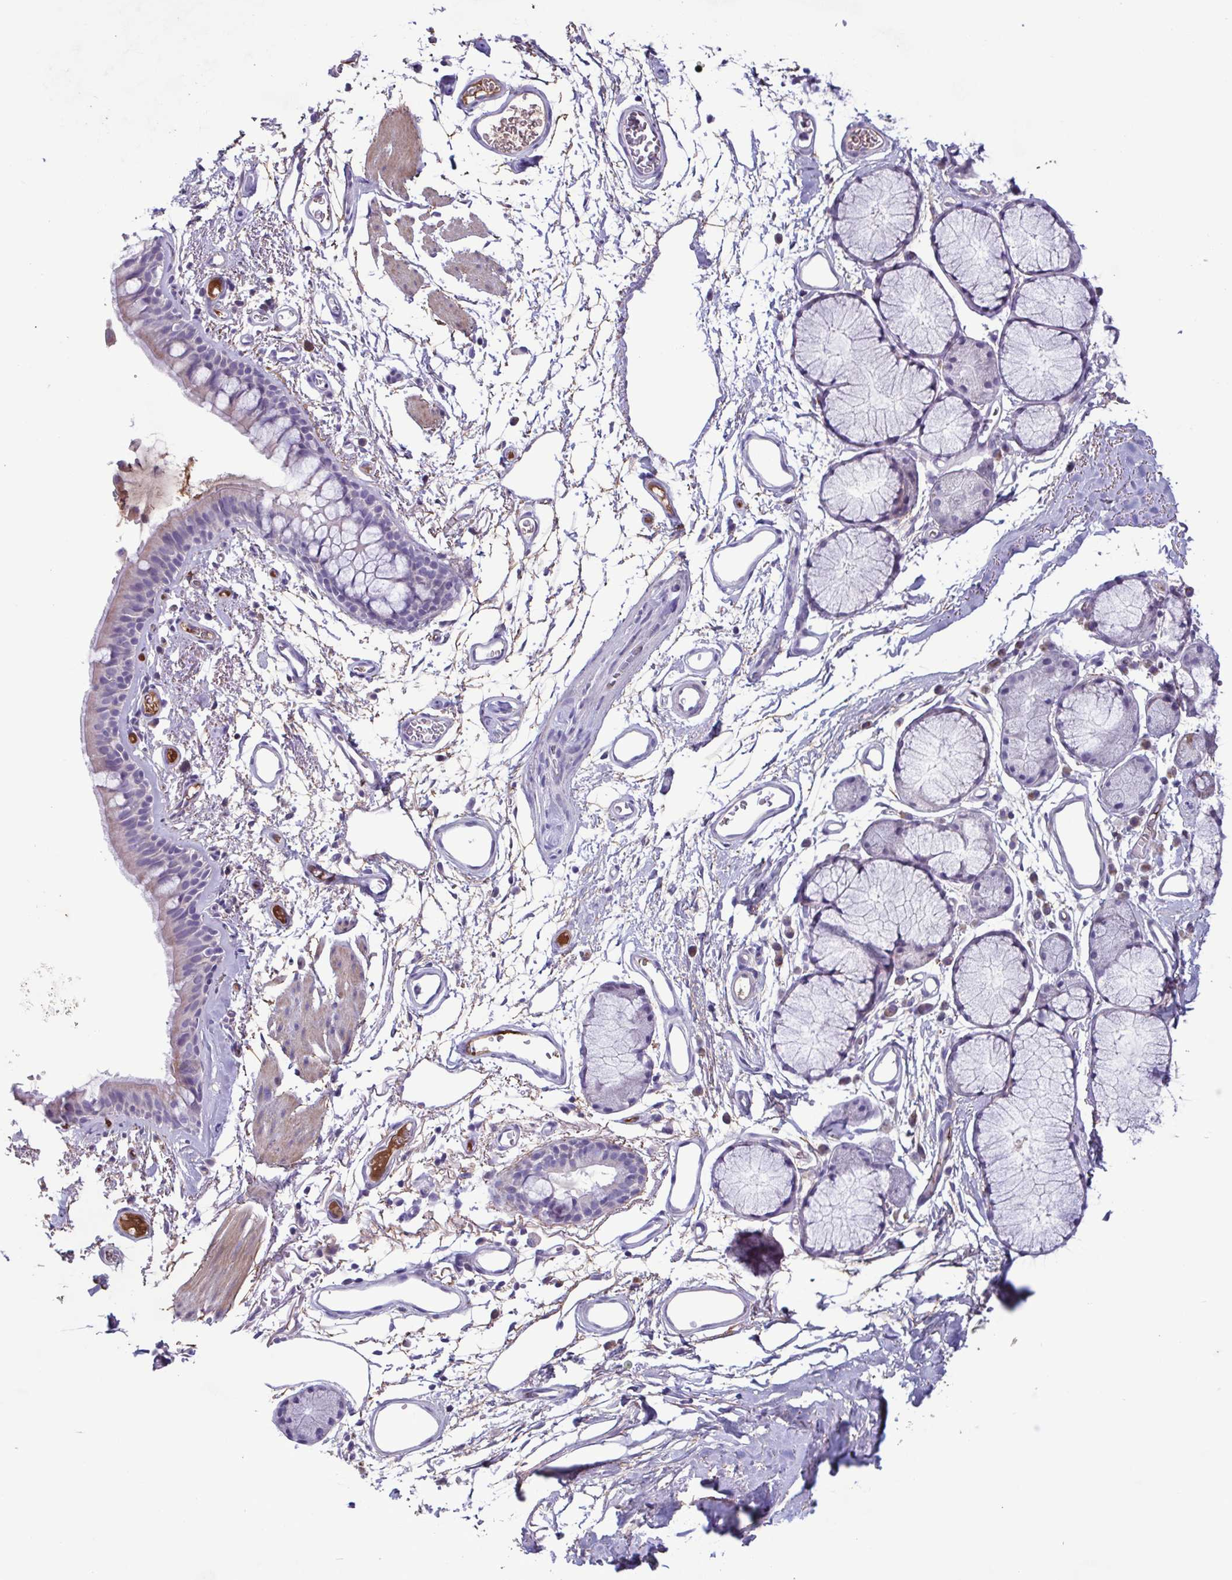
{"staining": {"intensity": "negative", "quantity": "none", "location": "none"}, "tissue": "bronchus", "cell_type": "Respiratory epithelial cells", "image_type": "normal", "snomed": [{"axis": "morphology", "description": "Normal tissue, NOS"}, {"axis": "topography", "description": "Cartilage tissue"}, {"axis": "topography", "description": "Bronchus"}], "caption": "High magnification brightfield microscopy of benign bronchus stained with DAB (brown) and counterstained with hematoxylin (blue): respiratory epithelial cells show no significant expression.", "gene": "F13B", "patient": {"sex": "female", "age": 79}}